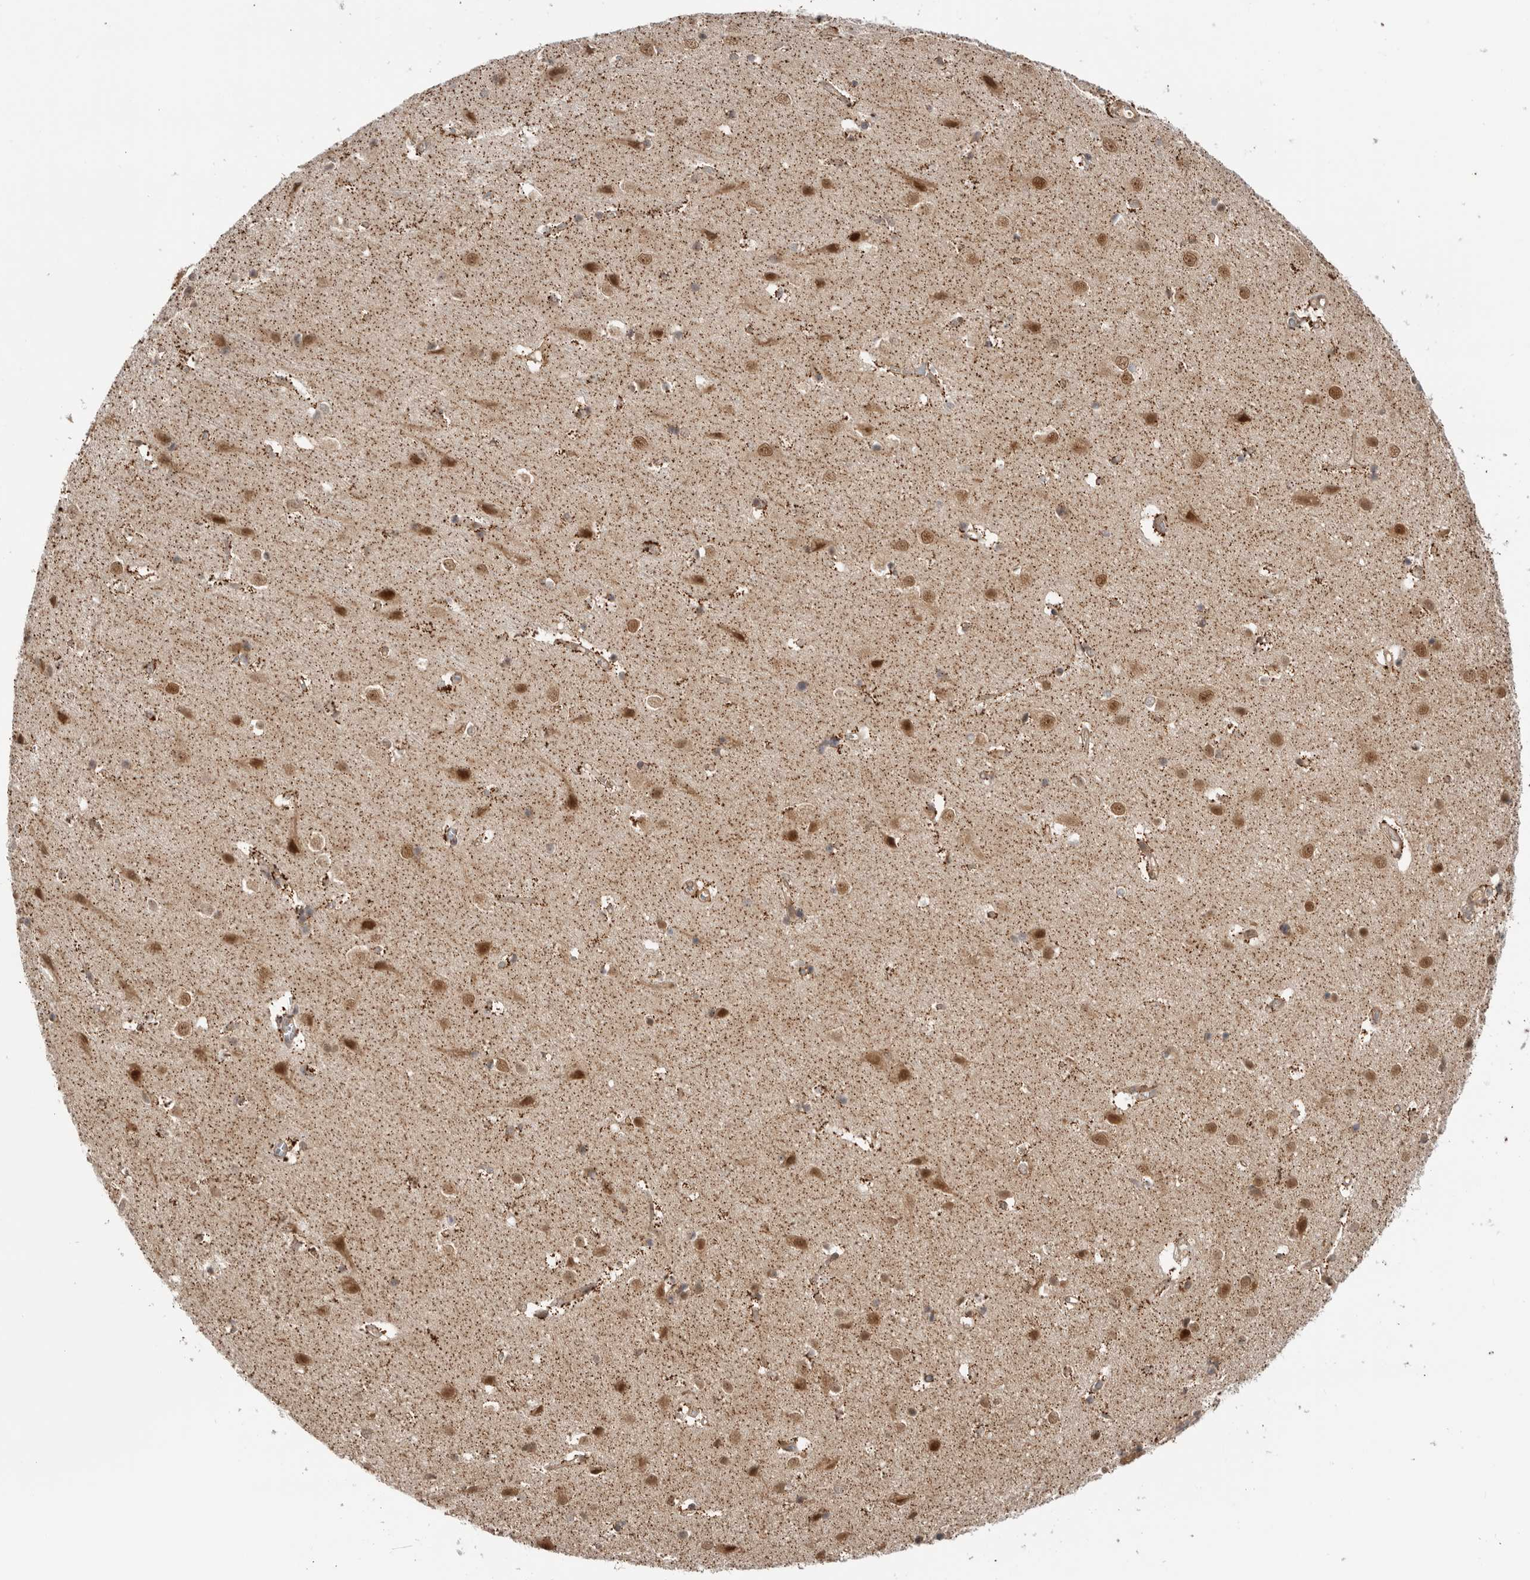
{"staining": {"intensity": "moderate", "quantity": ">75%", "location": "cytoplasmic/membranous"}, "tissue": "cerebral cortex", "cell_type": "Endothelial cells", "image_type": "normal", "snomed": [{"axis": "morphology", "description": "Normal tissue, NOS"}, {"axis": "topography", "description": "Cerebral cortex"}], "caption": "Benign cerebral cortex was stained to show a protein in brown. There is medium levels of moderate cytoplasmic/membranous staining in approximately >75% of endothelial cells. (brown staining indicates protein expression, while blue staining denotes nuclei).", "gene": "DCAF8", "patient": {"sex": "male", "age": 54}}